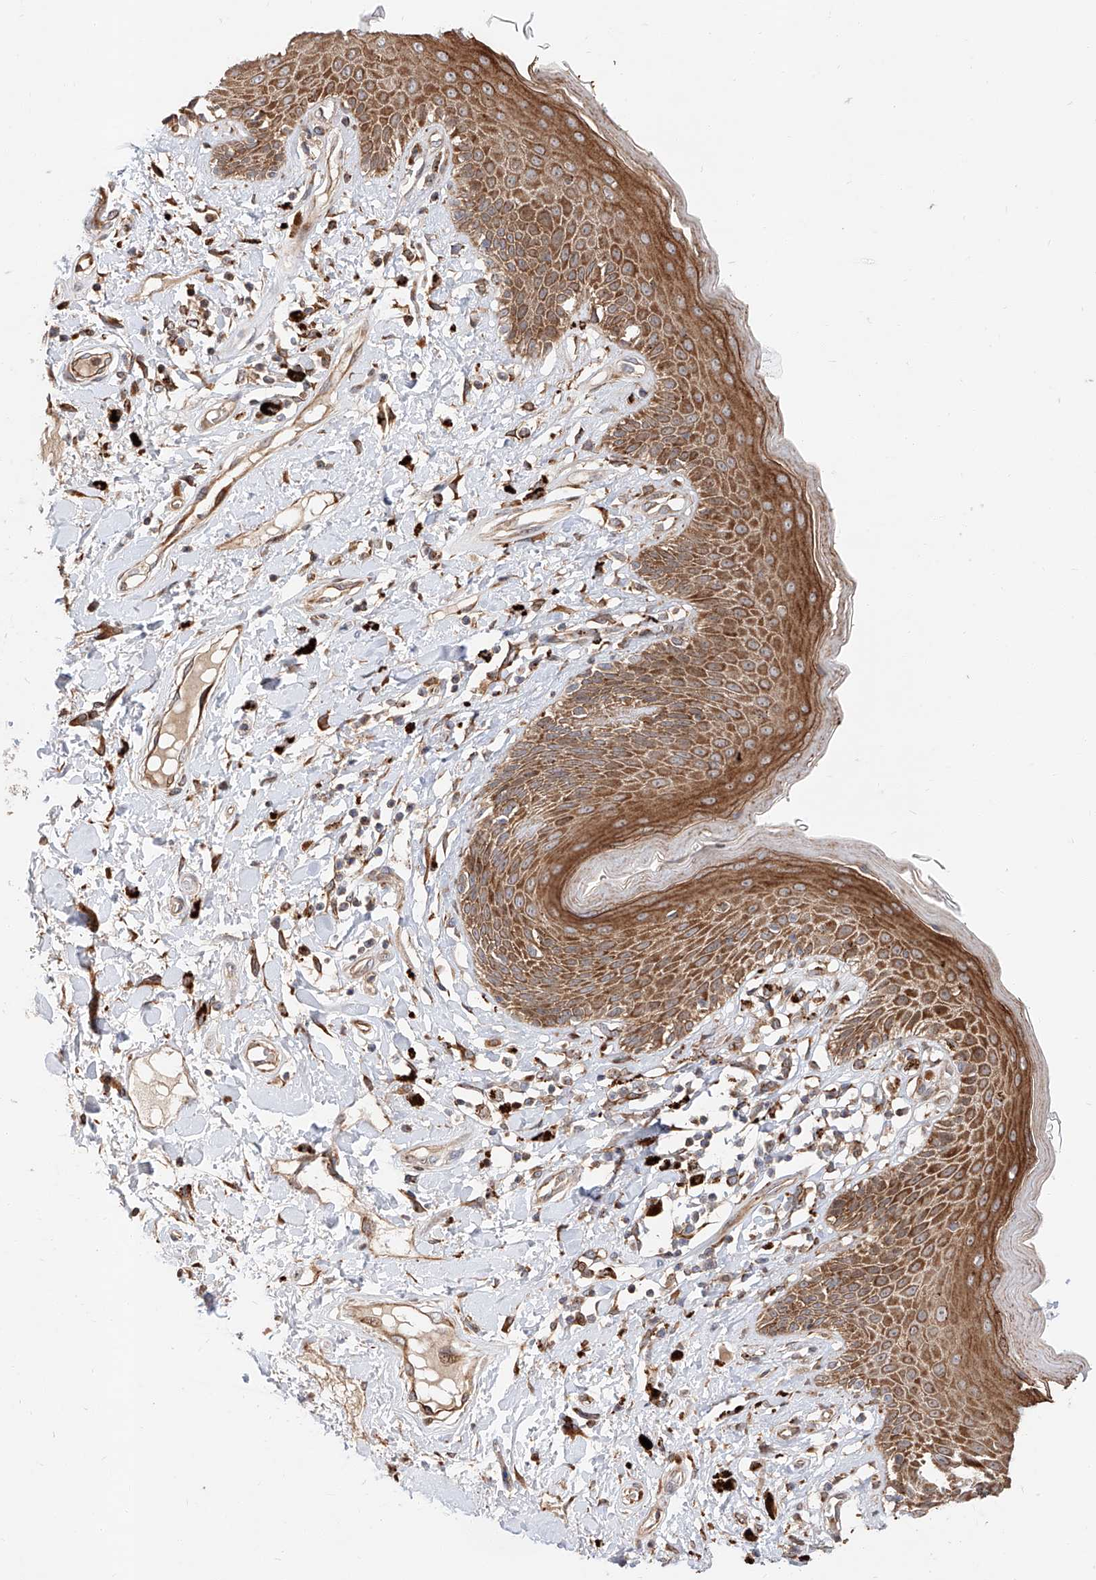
{"staining": {"intensity": "strong", "quantity": ">75%", "location": "cytoplasmic/membranous"}, "tissue": "skin", "cell_type": "Epidermal cells", "image_type": "normal", "snomed": [{"axis": "morphology", "description": "Normal tissue, NOS"}, {"axis": "topography", "description": "Anal"}], "caption": "Protein expression analysis of normal skin demonstrates strong cytoplasmic/membranous positivity in about >75% of epidermal cells. (IHC, brightfield microscopy, high magnification).", "gene": "DIRAS3", "patient": {"sex": "female", "age": 78}}